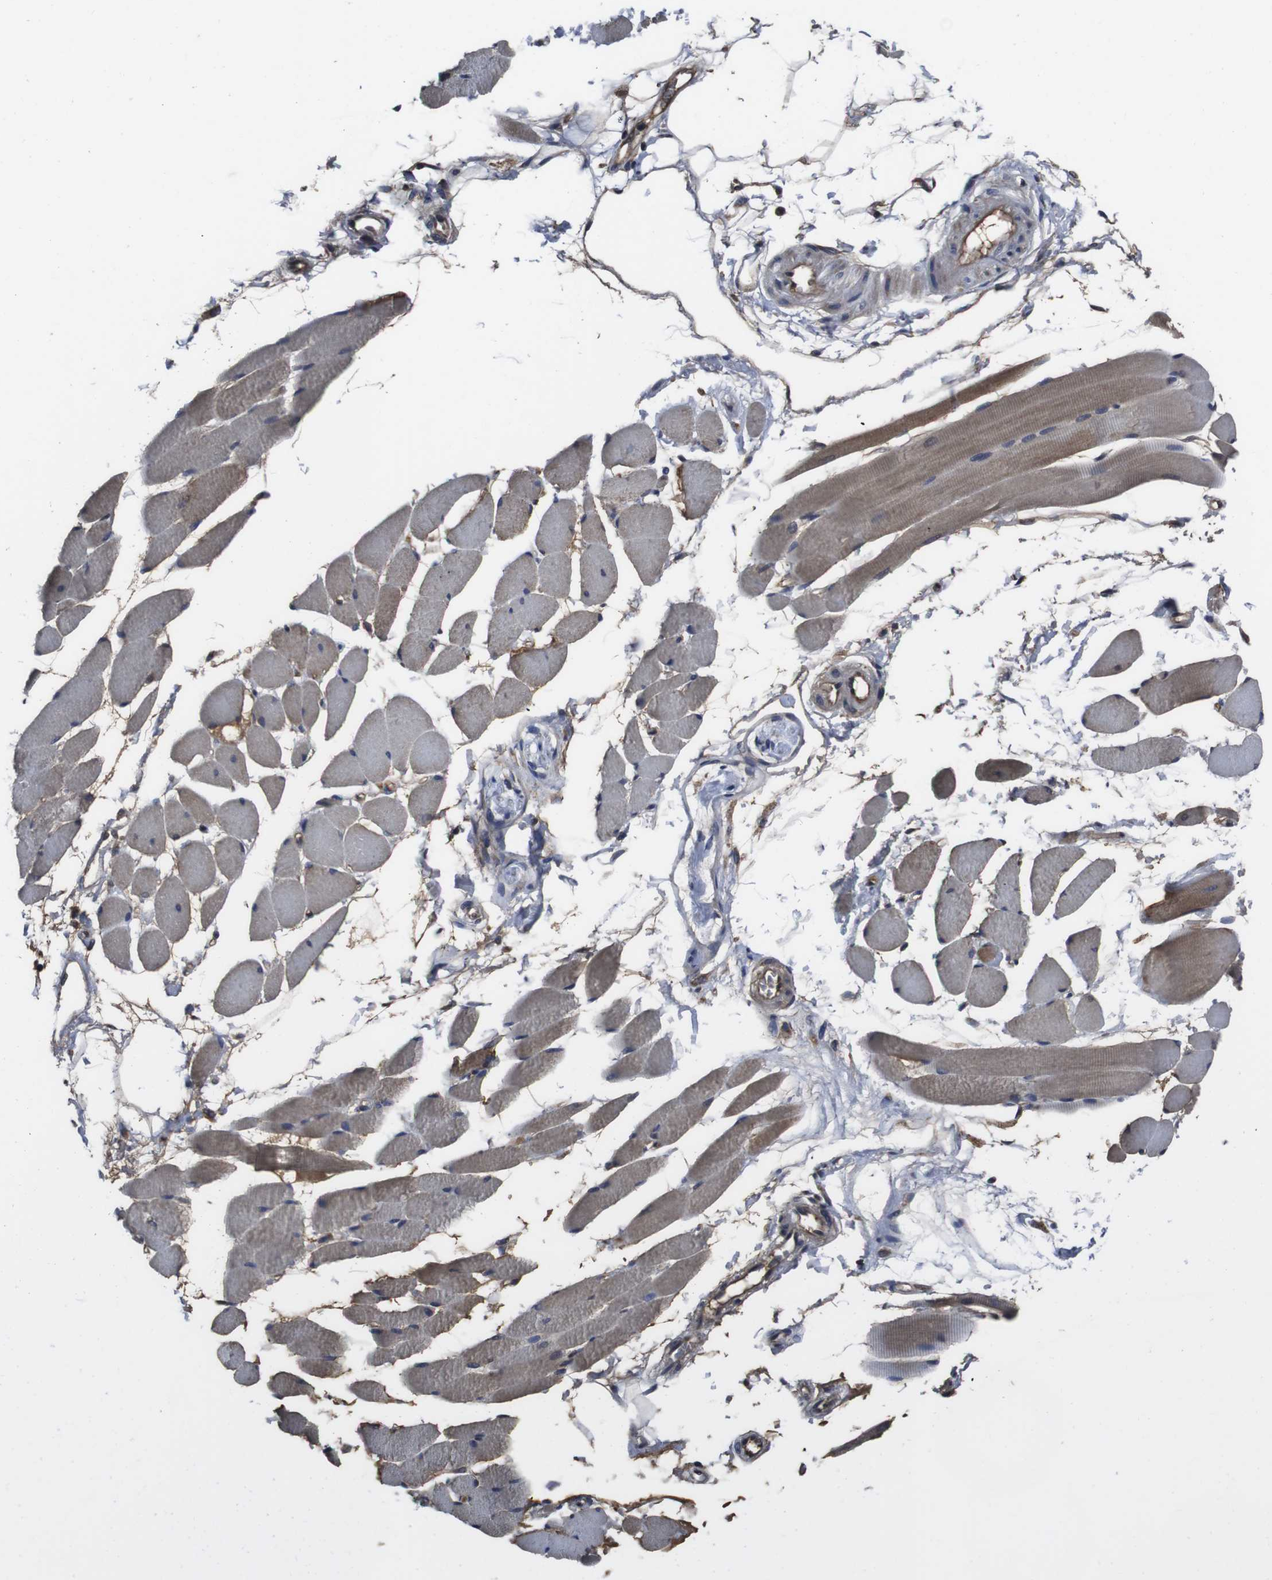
{"staining": {"intensity": "weak", "quantity": ">75%", "location": "cytoplasmic/membranous"}, "tissue": "skeletal muscle", "cell_type": "Myocytes", "image_type": "normal", "snomed": [{"axis": "morphology", "description": "Normal tissue, NOS"}, {"axis": "topography", "description": "Skeletal muscle"}, {"axis": "topography", "description": "Peripheral nerve tissue"}], "caption": "Immunohistochemical staining of normal skeletal muscle shows low levels of weak cytoplasmic/membranous expression in approximately >75% of myocytes. (DAB IHC with brightfield microscopy, high magnification).", "gene": "CXCL11", "patient": {"sex": "female", "age": 84}}